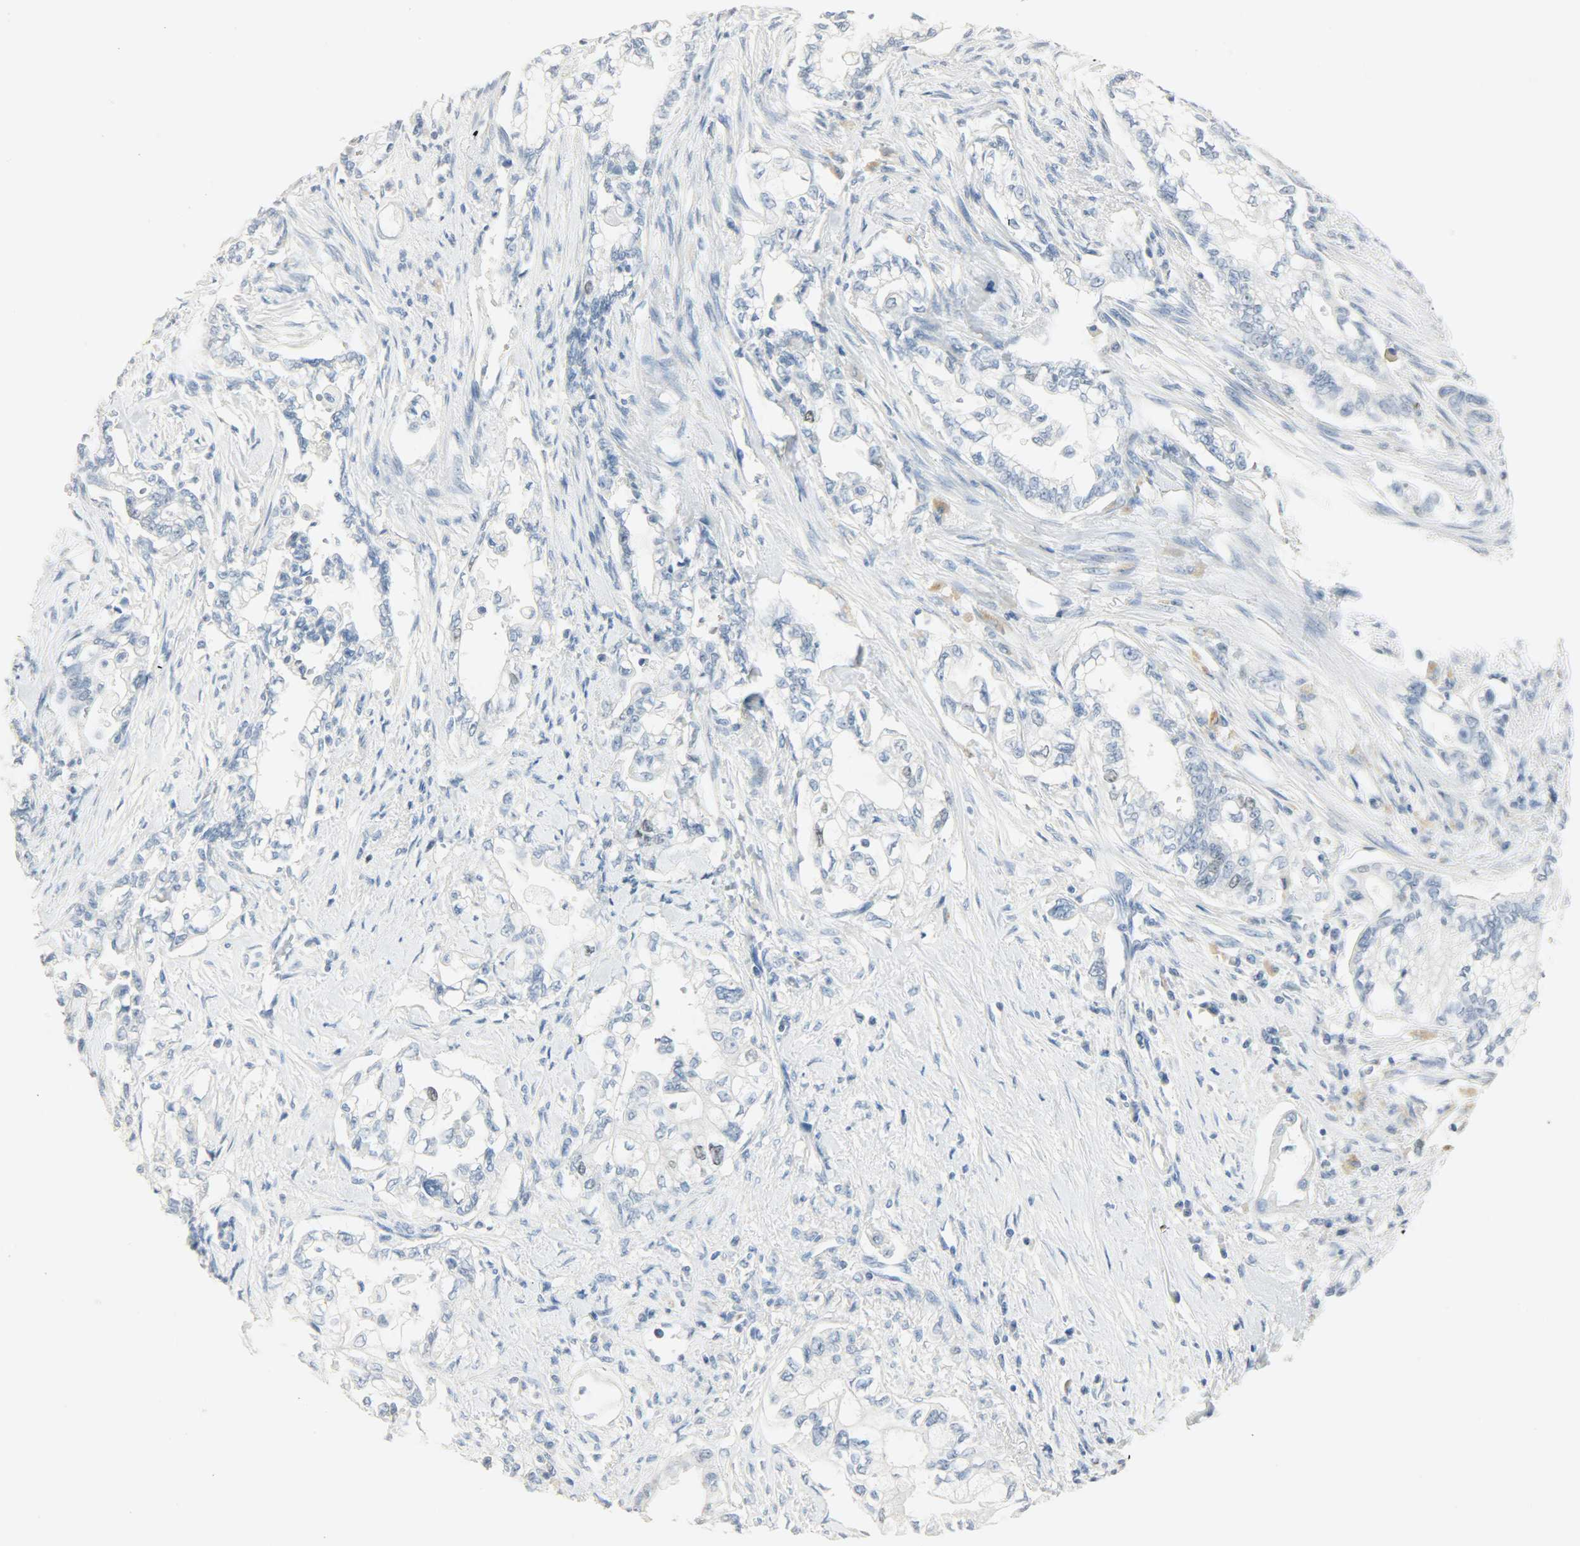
{"staining": {"intensity": "weak", "quantity": "<25%", "location": "nuclear"}, "tissue": "pancreatic cancer", "cell_type": "Tumor cells", "image_type": "cancer", "snomed": [{"axis": "morphology", "description": "Normal tissue, NOS"}, {"axis": "topography", "description": "Pancreas"}], "caption": "Pancreatic cancer was stained to show a protein in brown. There is no significant staining in tumor cells. Brightfield microscopy of immunohistochemistry stained with DAB (brown) and hematoxylin (blue), captured at high magnification.", "gene": "HELLS", "patient": {"sex": "male", "age": 42}}